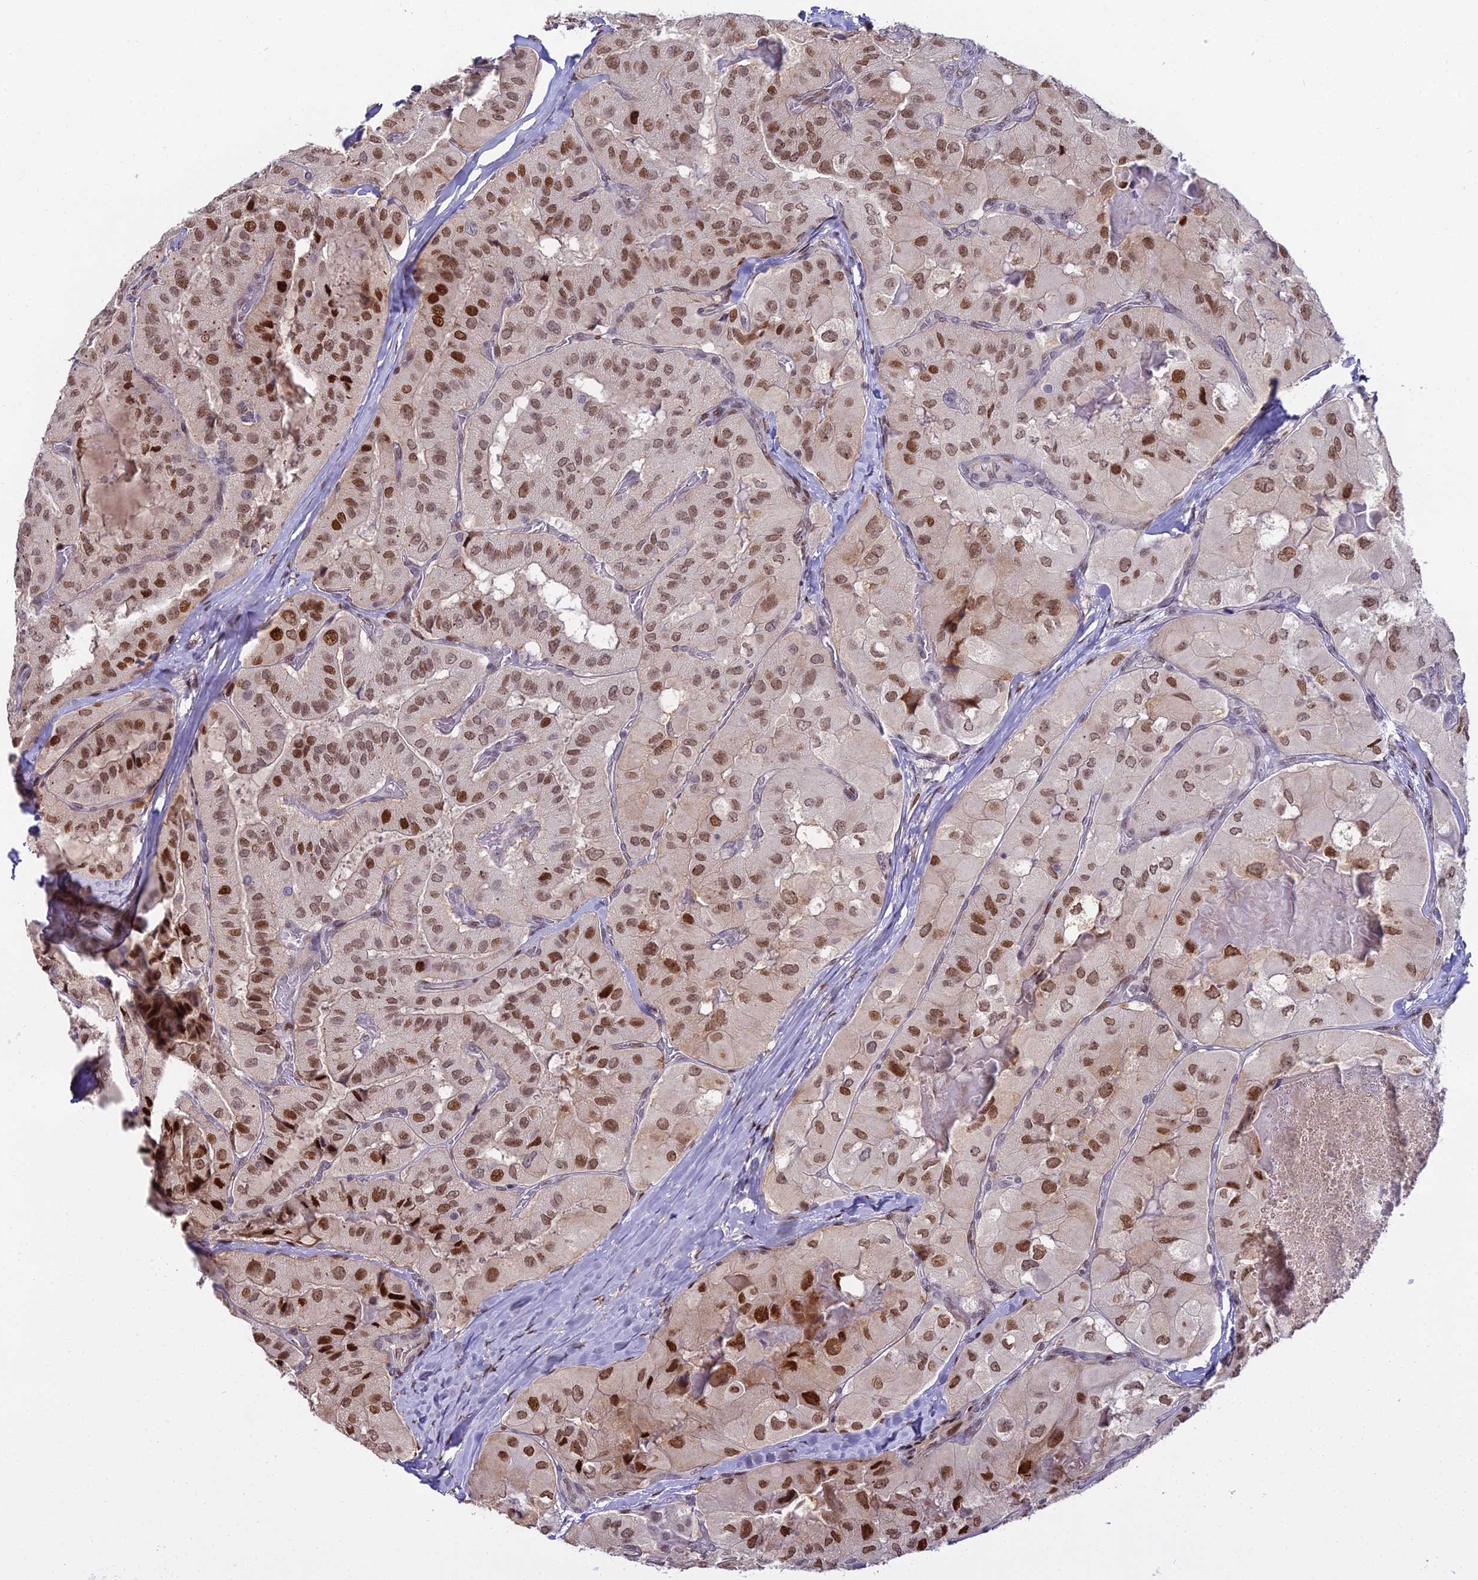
{"staining": {"intensity": "strong", "quantity": "25%-75%", "location": "nuclear"}, "tissue": "thyroid cancer", "cell_type": "Tumor cells", "image_type": "cancer", "snomed": [{"axis": "morphology", "description": "Normal tissue, NOS"}, {"axis": "morphology", "description": "Papillary adenocarcinoma, NOS"}, {"axis": "topography", "description": "Thyroid gland"}], "caption": "Immunohistochemistry (IHC) photomicrograph of human thyroid cancer stained for a protein (brown), which reveals high levels of strong nuclear staining in about 25%-75% of tumor cells.", "gene": "ZNF707", "patient": {"sex": "female", "age": 59}}